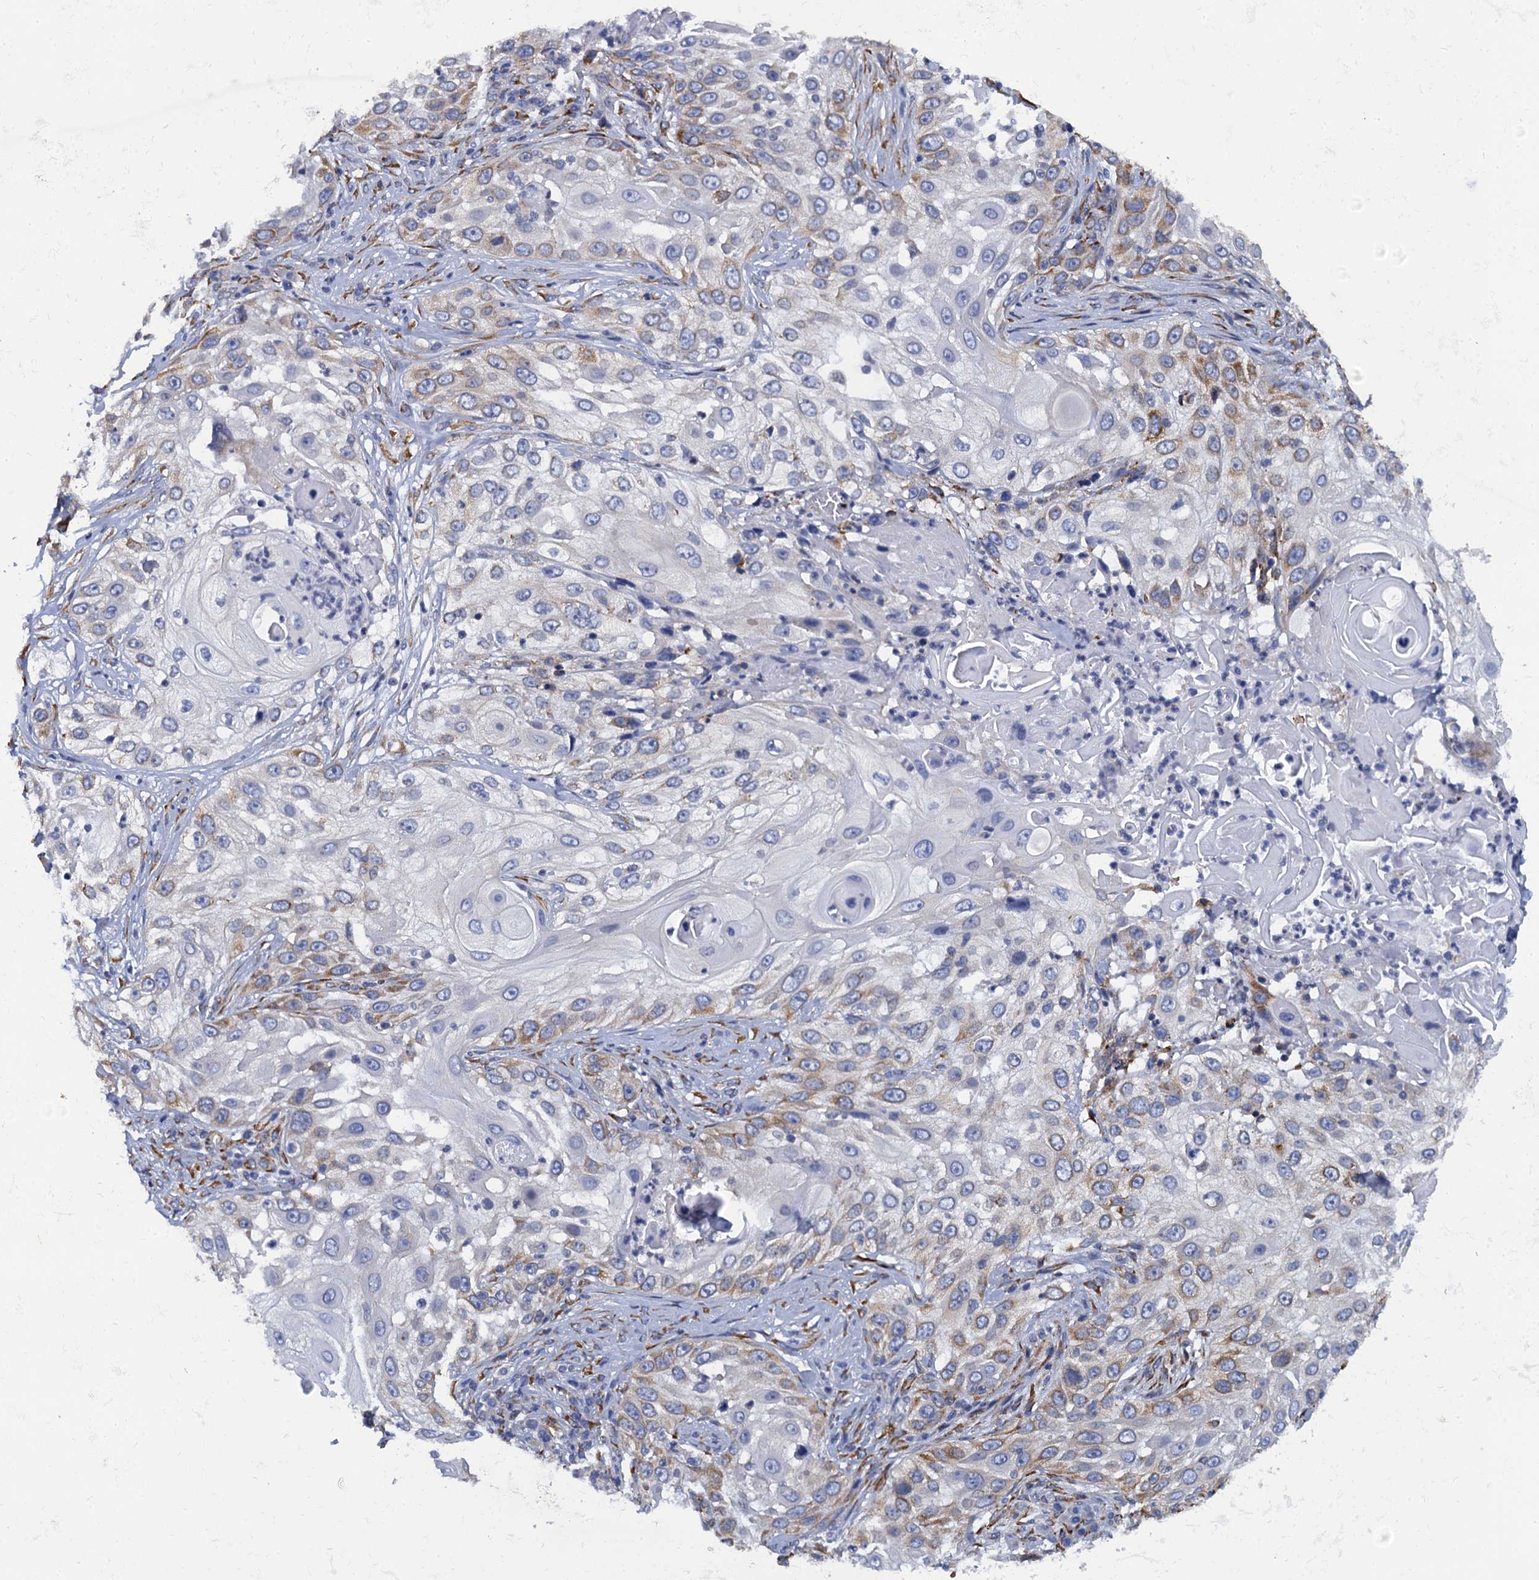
{"staining": {"intensity": "moderate", "quantity": "<25%", "location": "cytoplasmic/membranous"}, "tissue": "skin cancer", "cell_type": "Tumor cells", "image_type": "cancer", "snomed": [{"axis": "morphology", "description": "Squamous cell carcinoma, NOS"}, {"axis": "topography", "description": "Skin"}], "caption": "IHC image of skin squamous cell carcinoma stained for a protein (brown), which shows low levels of moderate cytoplasmic/membranous positivity in approximately <25% of tumor cells.", "gene": "POGLUT3", "patient": {"sex": "female", "age": 44}}